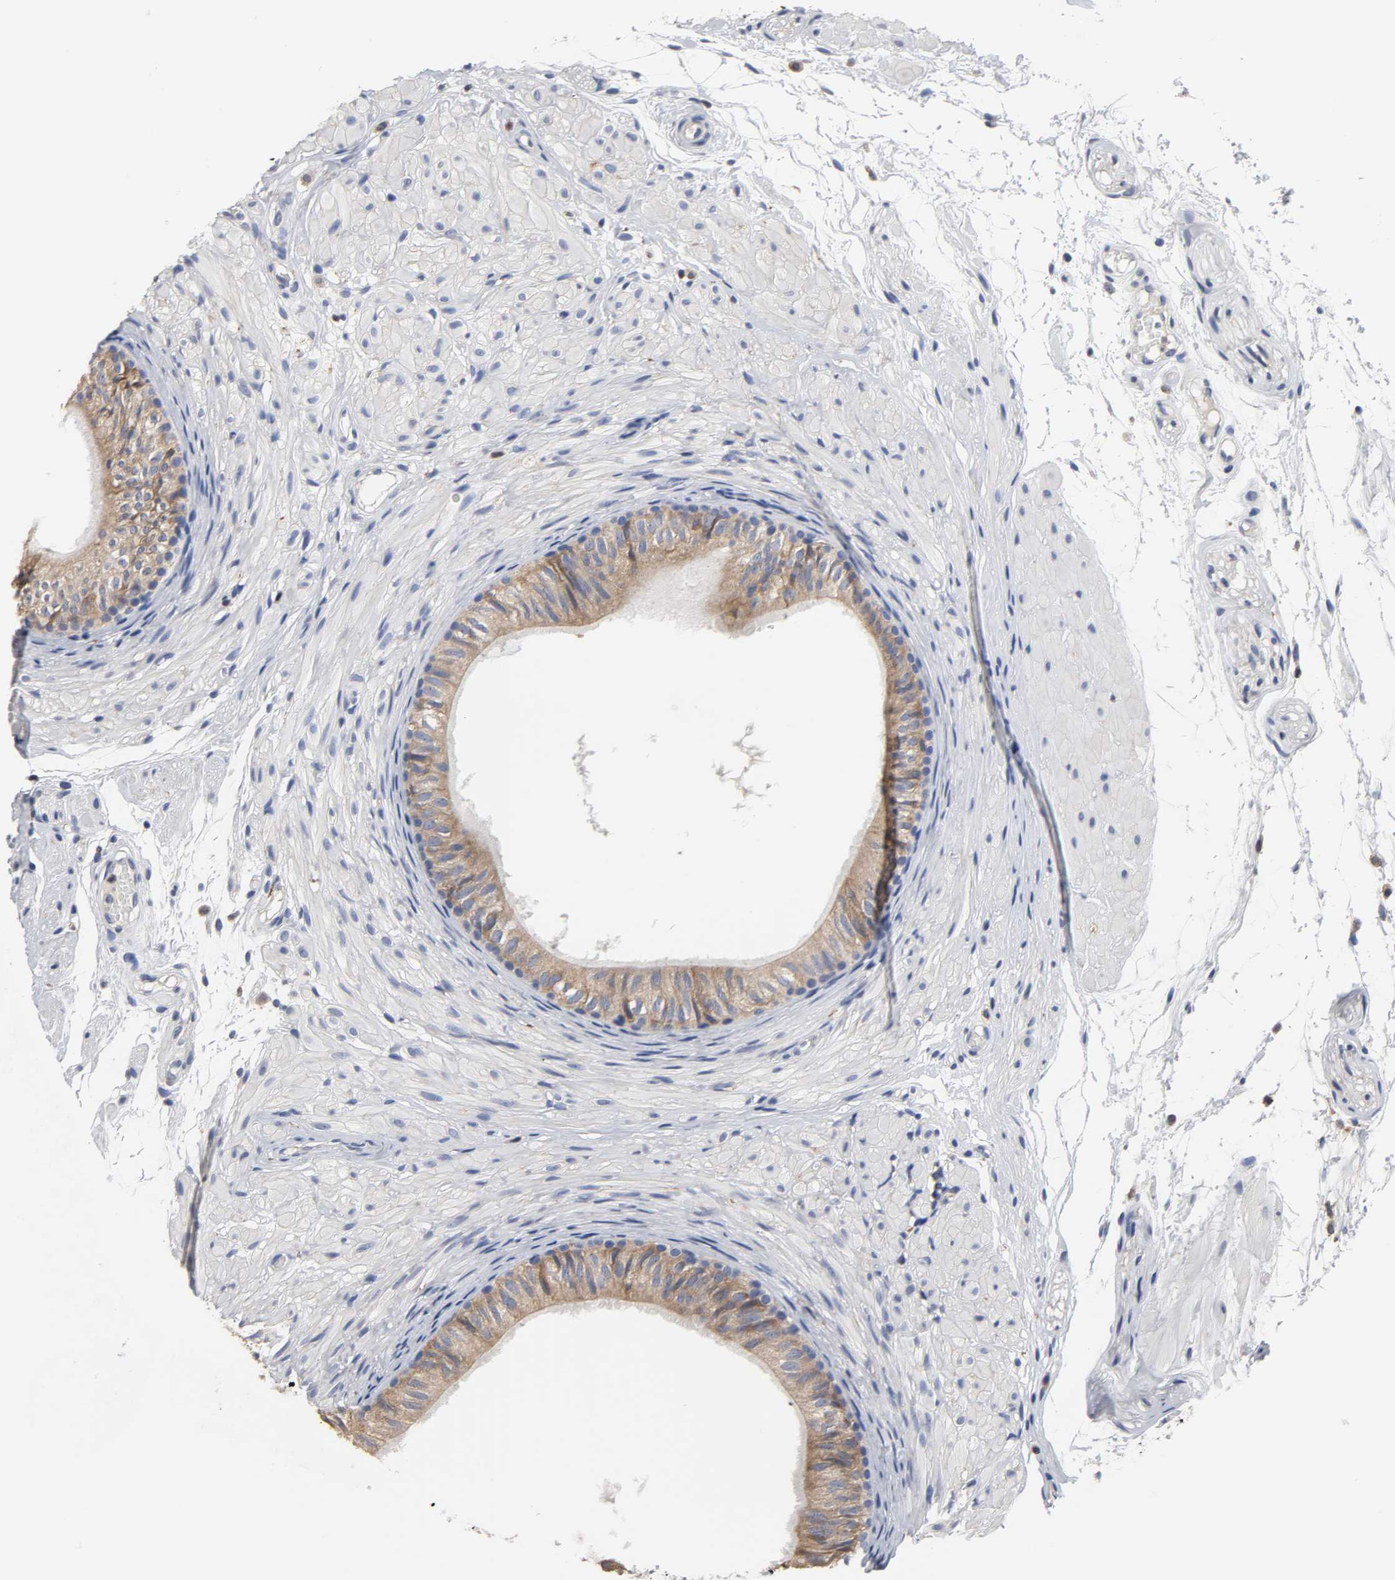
{"staining": {"intensity": "moderate", "quantity": ">75%", "location": "cytoplasmic/membranous"}, "tissue": "epididymis", "cell_type": "Glandular cells", "image_type": "normal", "snomed": [{"axis": "morphology", "description": "Normal tissue, NOS"}, {"axis": "morphology", "description": "Atrophy, NOS"}, {"axis": "topography", "description": "Testis"}, {"axis": "topography", "description": "Epididymis"}], "caption": "High-magnification brightfield microscopy of unremarkable epididymis stained with DAB (3,3'-diaminobenzidine) (brown) and counterstained with hematoxylin (blue). glandular cells exhibit moderate cytoplasmic/membranous staining is seen in approximately>75% of cells. The protein is shown in brown color, while the nuclei are stained blue.", "gene": "HCK", "patient": {"sex": "male", "age": 18}}